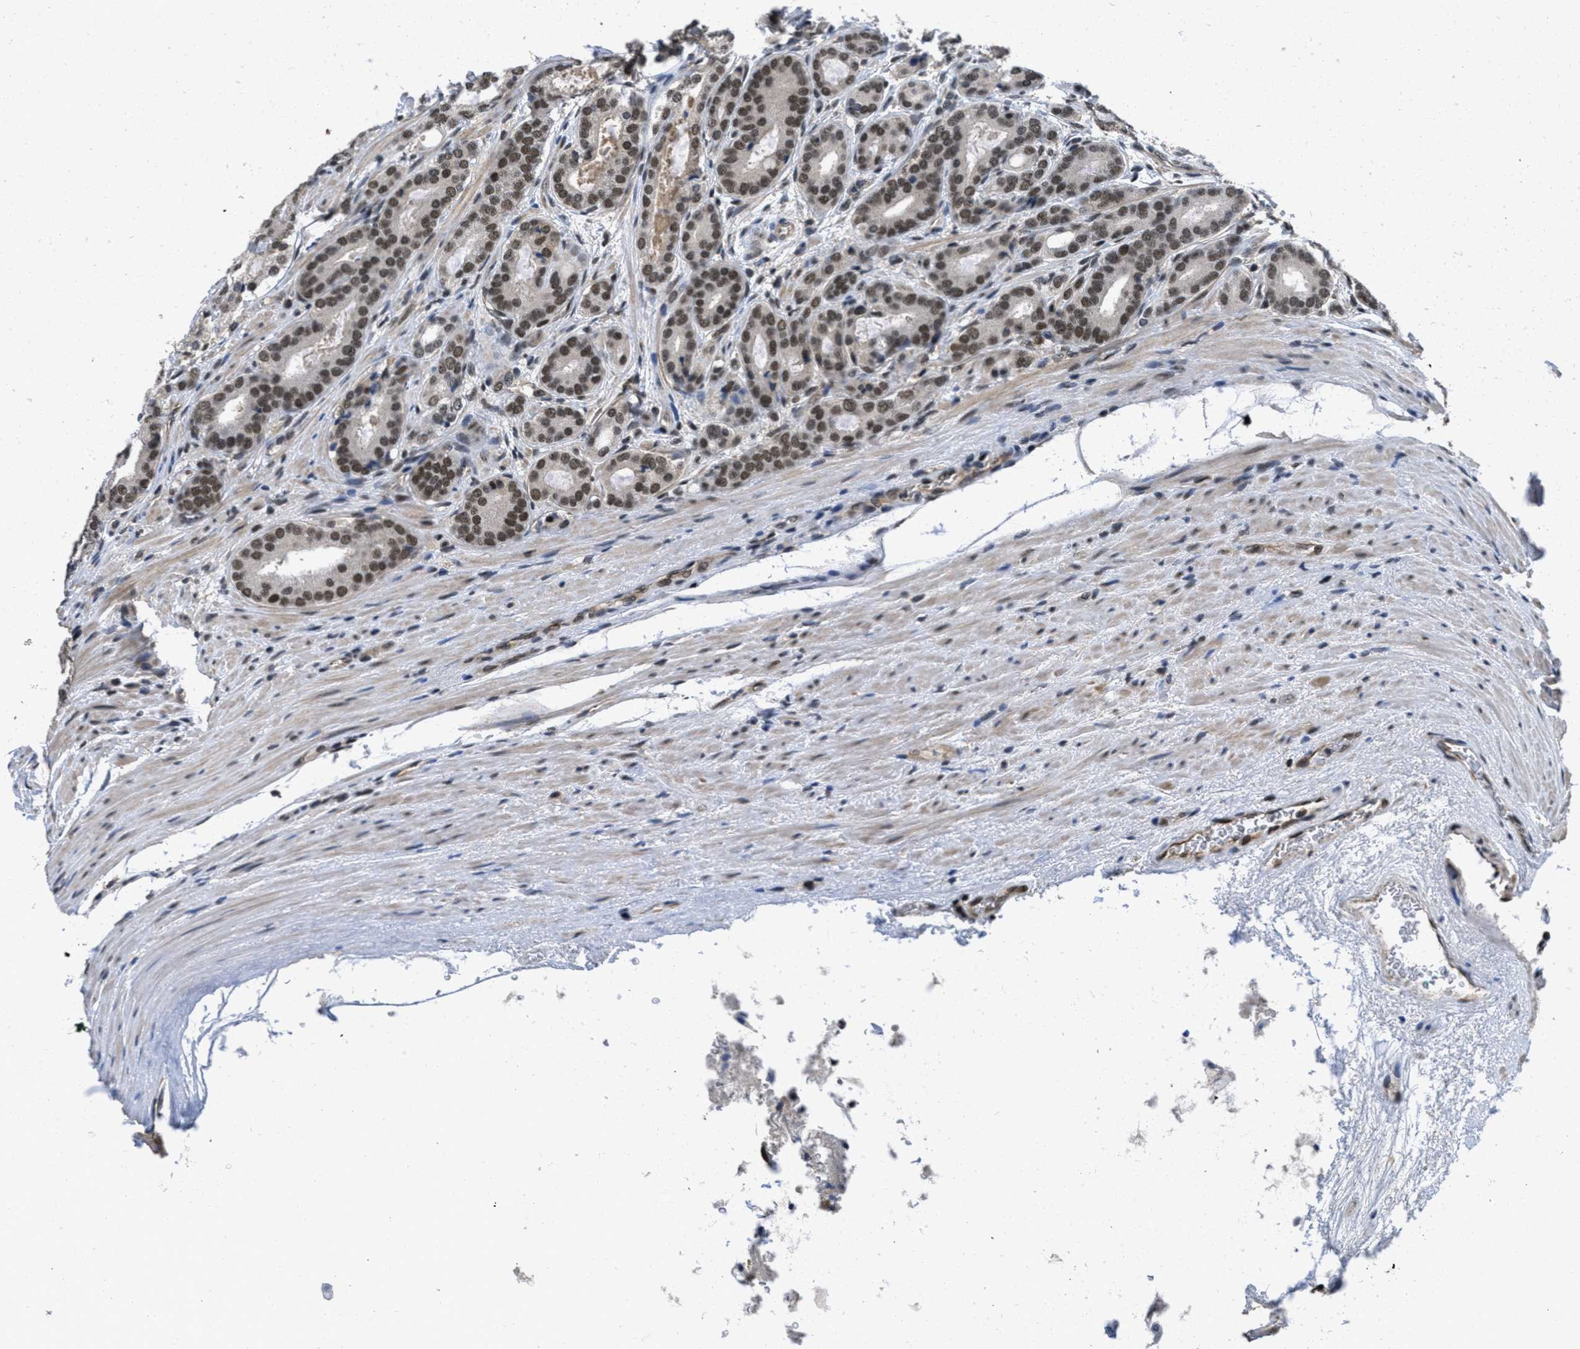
{"staining": {"intensity": "strong", "quantity": ">75%", "location": "nuclear"}, "tissue": "prostate cancer", "cell_type": "Tumor cells", "image_type": "cancer", "snomed": [{"axis": "morphology", "description": "Adenocarcinoma, High grade"}, {"axis": "topography", "description": "Prostate"}], "caption": "Protein staining exhibits strong nuclear staining in approximately >75% of tumor cells in prostate cancer.", "gene": "CUL4B", "patient": {"sex": "male", "age": 60}}